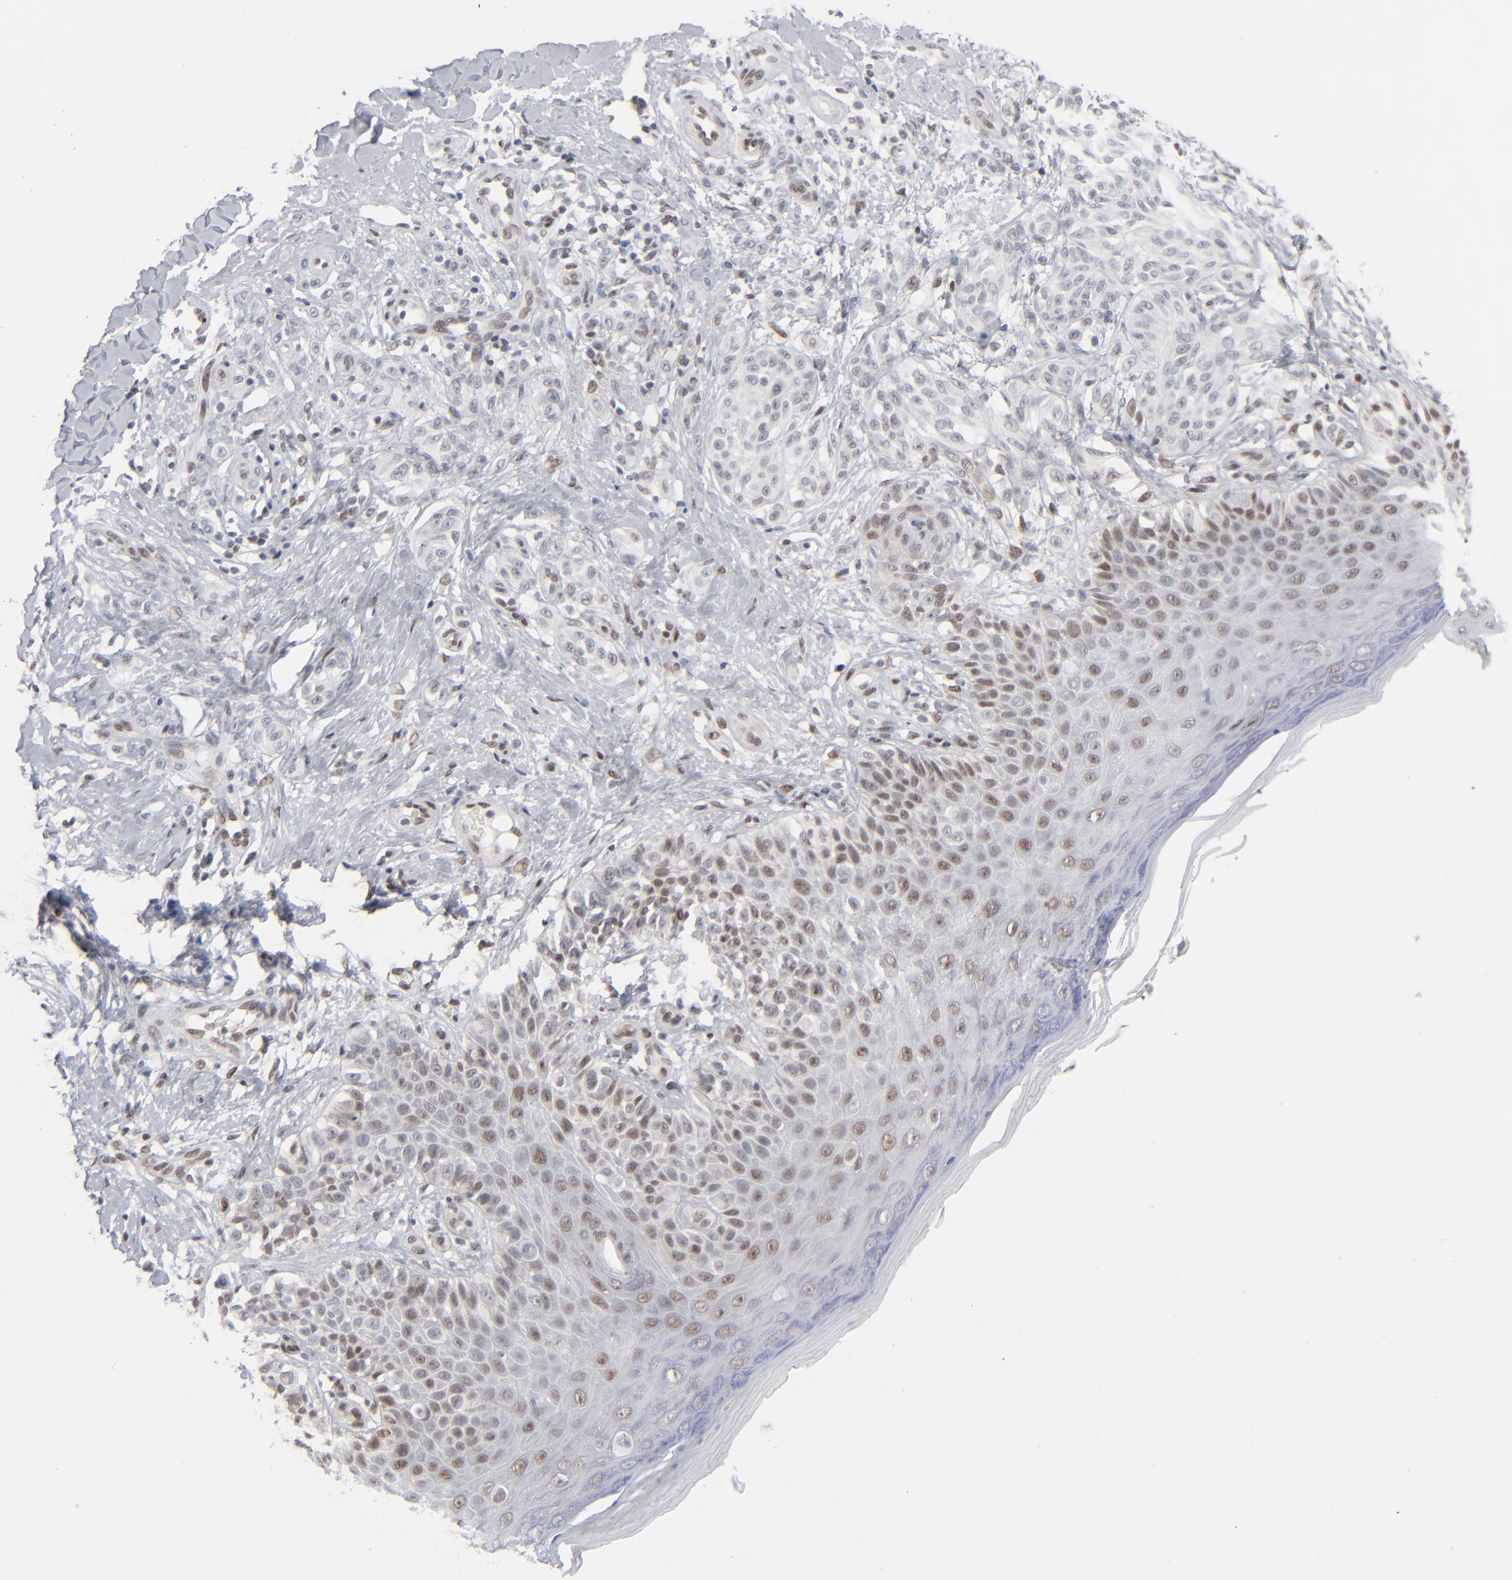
{"staining": {"intensity": "weak", "quantity": "<25%", "location": "nuclear"}, "tissue": "melanoma", "cell_type": "Tumor cells", "image_type": "cancer", "snomed": [{"axis": "morphology", "description": "Malignant melanoma, NOS"}, {"axis": "topography", "description": "Skin"}], "caption": "This histopathology image is of melanoma stained with immunohistochemistry to label a protein in brown with the nuclei are counter-stained blue. There is no staining in tumor cells. (Immunohistochemistry (ihc), brightfield microscopy, high magnification).", "gene": "IRF9", "patient": {"sex": "male", "age": 57}}